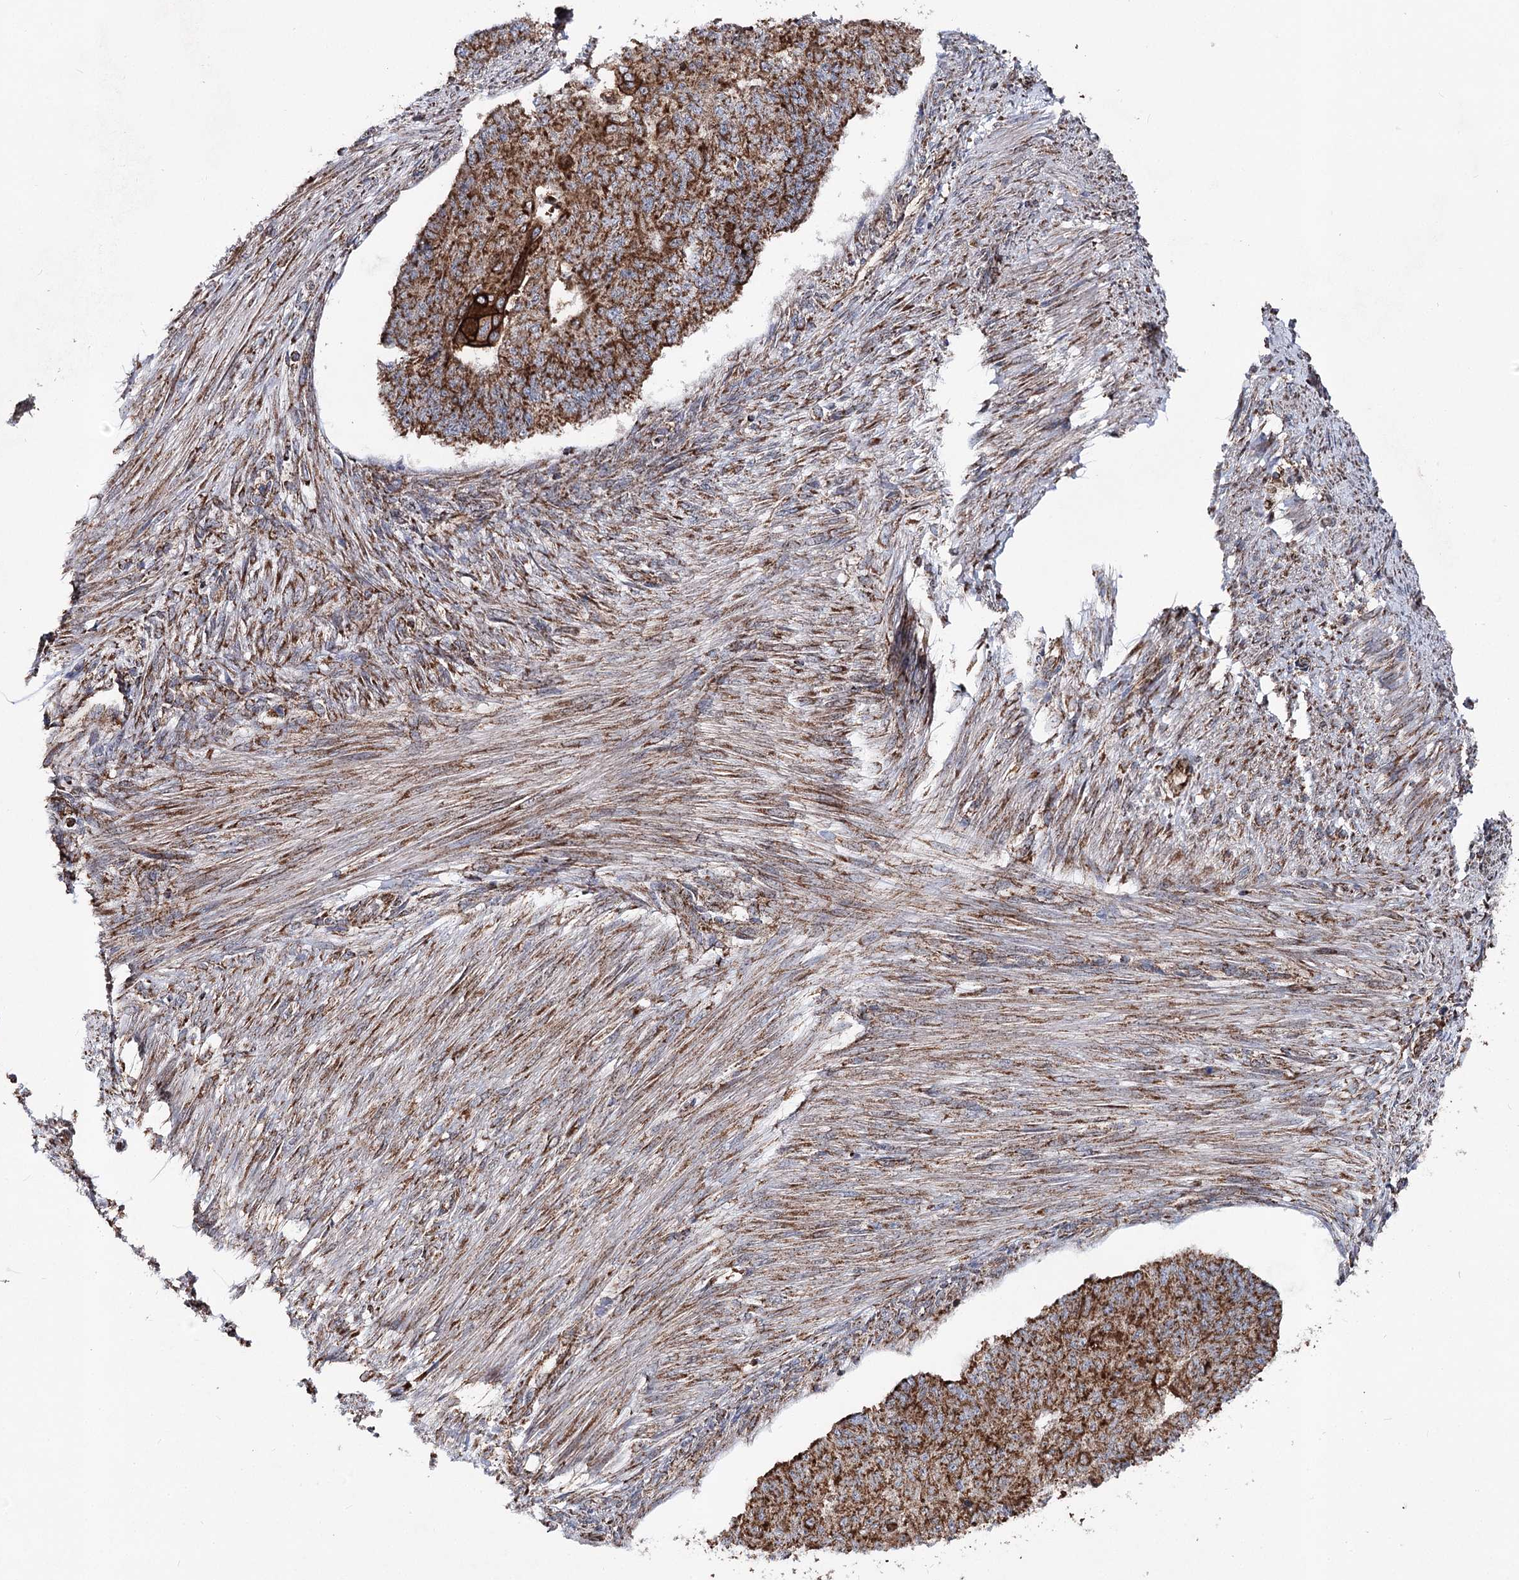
{"staining": {"intensity": "moderate", "quantity": ">75%", "location": "cytoplasmic/membranous"}, "tissue": "endometrial cancer", "cell_type": "Tumor cells", "image_type": "cancer", "snomed": [{"axis": "morphology", "description": "Adenocarcinoma, NOS"}, {"axis": "topography", "description": "Endometrium"}], "caption": "Human endometrial cancer stained with a brown dye demonstrates moderate cytoplasmic/membranous positive expression in about >75% of tumor cells.", "gene": "MSANTD2", "patient": {"sex": "female", "age": 32}}